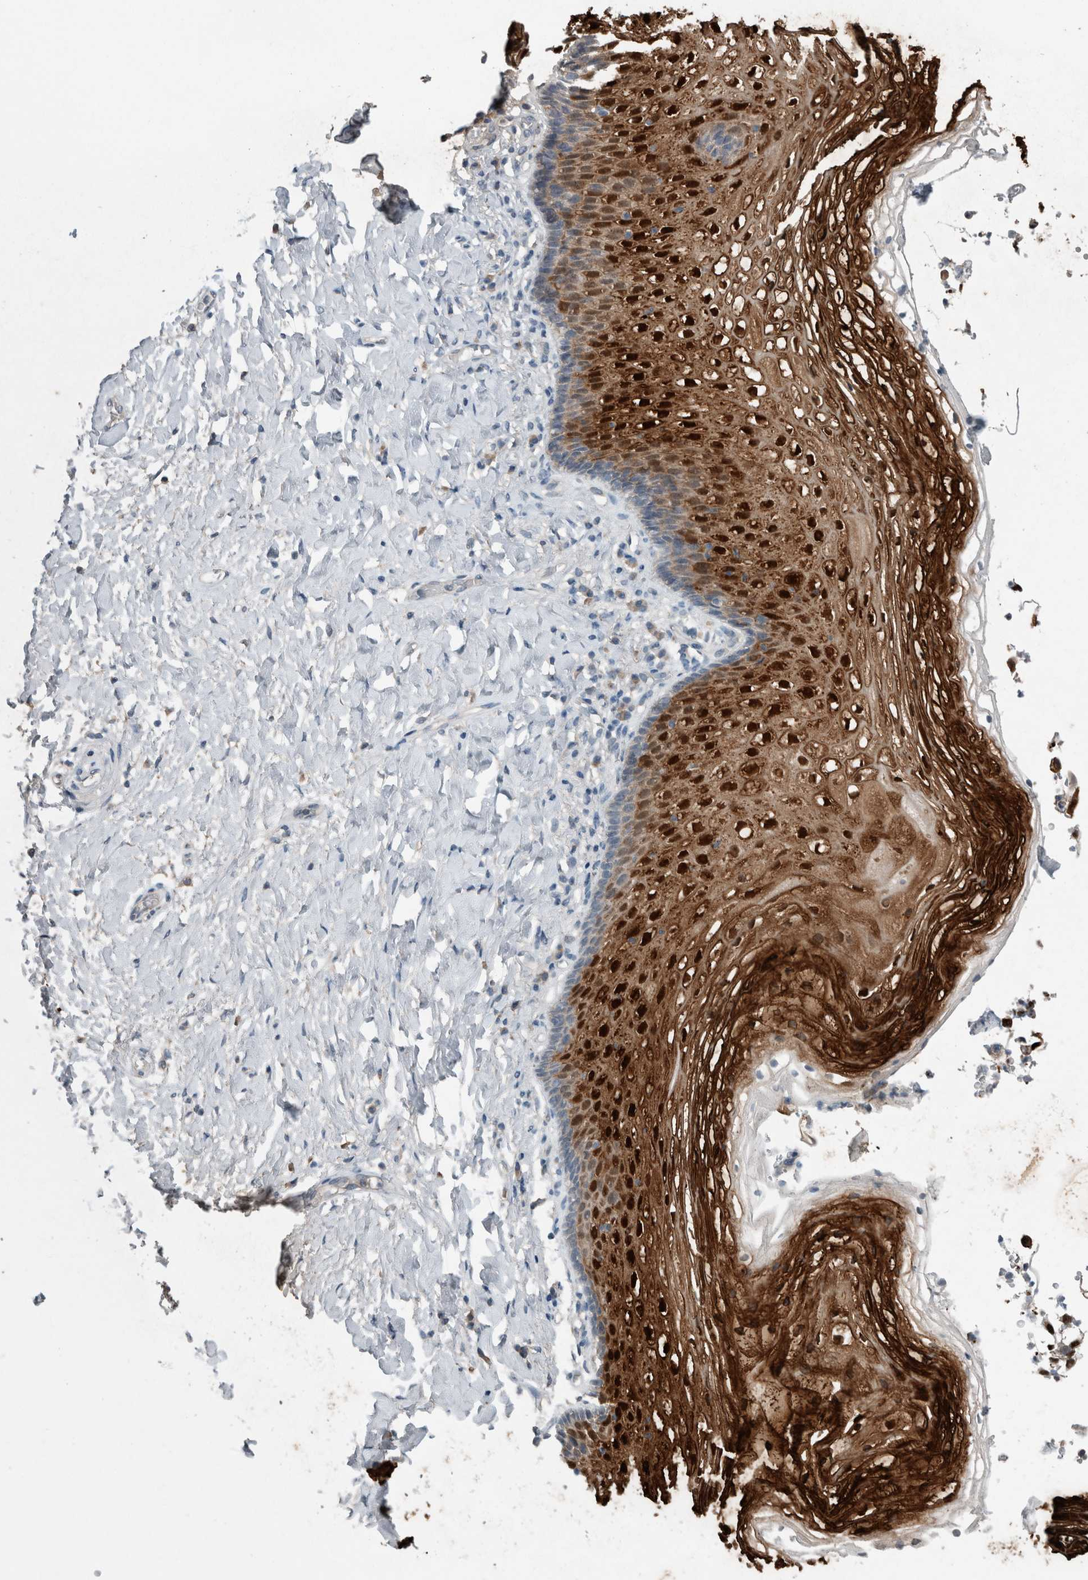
{"staining": {"intensity": "strong", "quantity": ">75%", "location": "cytoplasmic/membranous,nuclear"}, "tissue": "vagina", "cell_type": "Squamous epithelial cells", "image_type": "normal", "snomed": [{"axis": "morphology", "description": "Normal tissue, NOS"}, {"axis": "topography", "description": "Vagina"}], "caption": "Immunohistochemical staining of benign vagina exhibits strong cytoplasmic/membranous,nuclear protein expression in about >75% of squamous epithelial cells. Using DAB (brown) and hematoxylin (blue) stains, captured at high magnification using brightfield microscopy.", "gene": "KNTC1", "patient": {"sex": "female", "age": 60}}